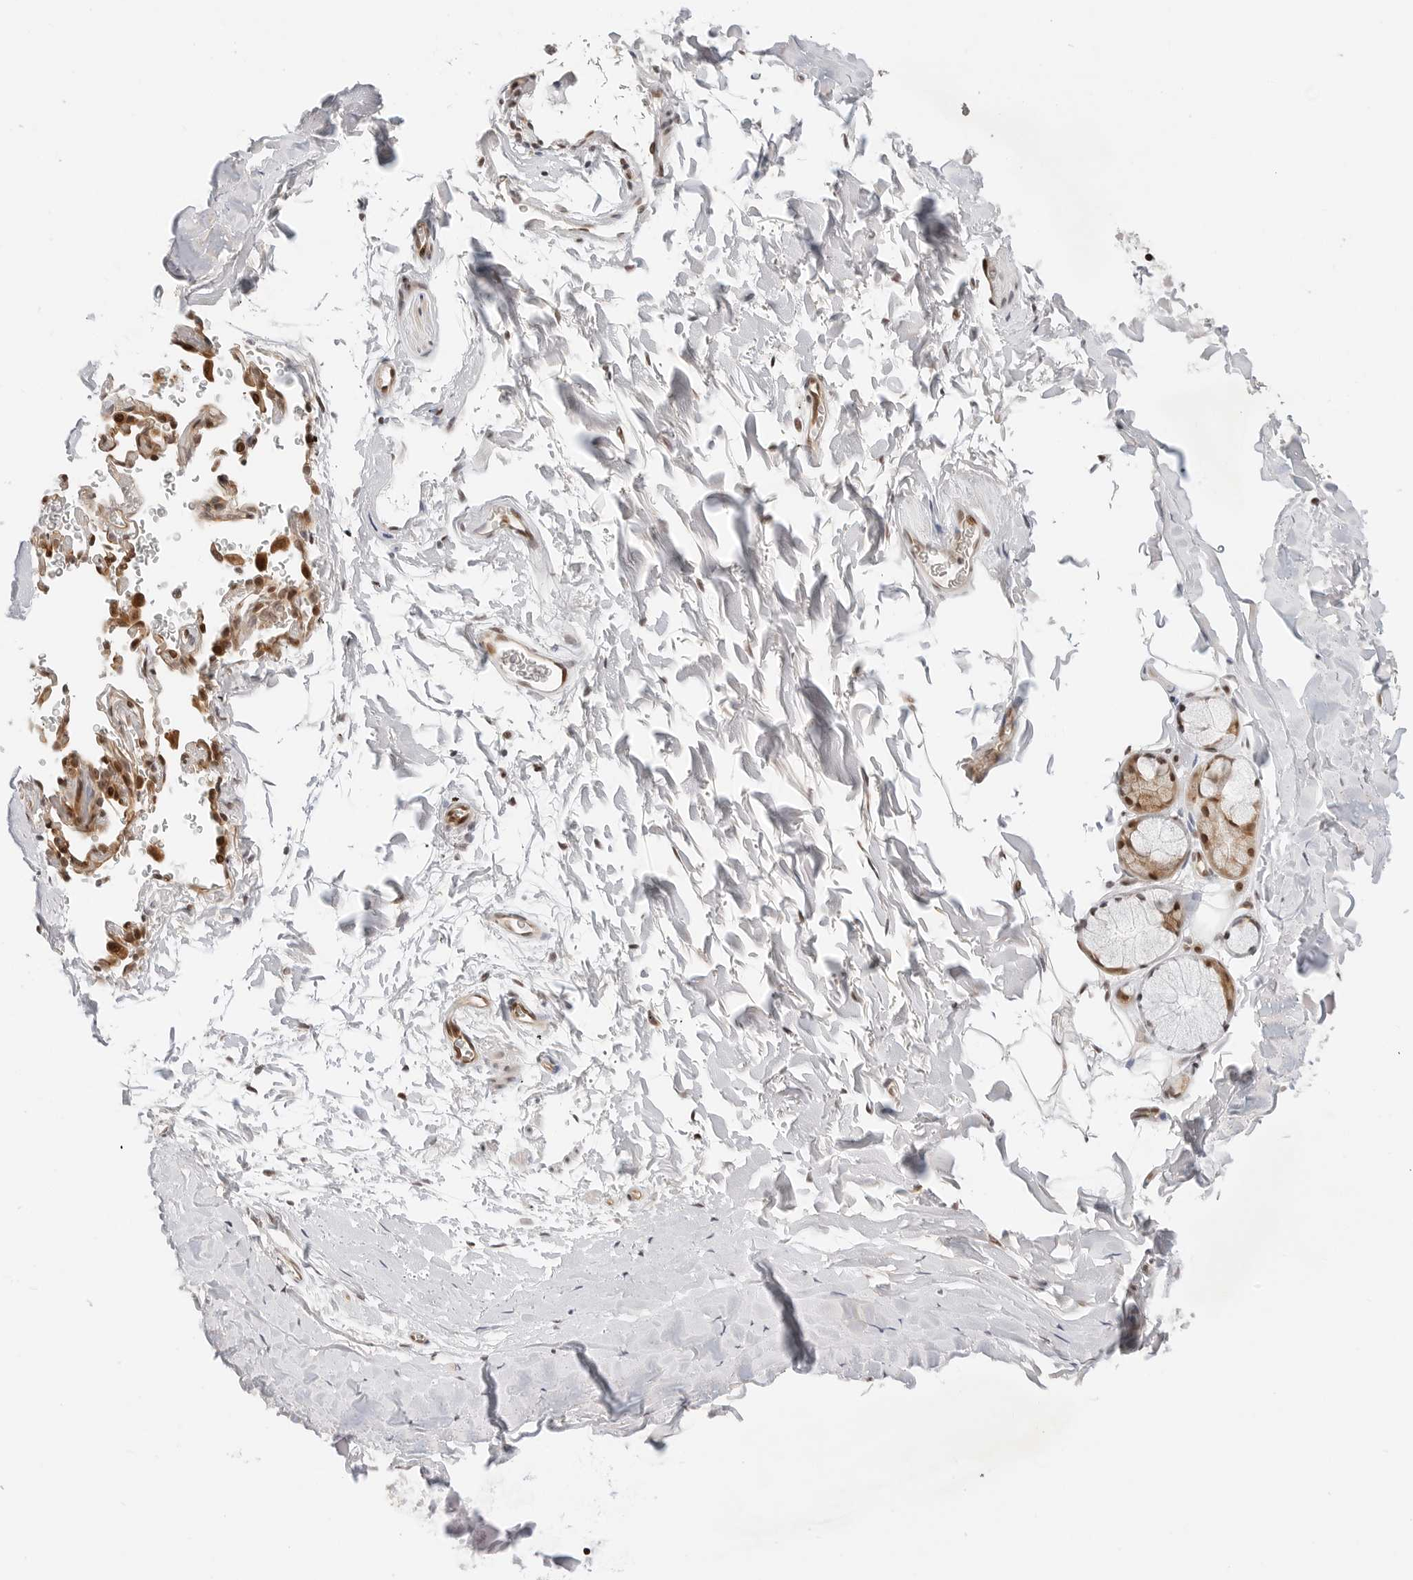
{"staining": {"intensity": "moderate", "quantity": ">75%", "location": "cytoplasmic/membranous,nuclear"}, "tissue": "bronchus", "cell_type": "Respiratory epithelial cells", "image_type": "normal", "snomed": [{"axis": "morphology", "description": "Normal tissue, NOS"}, {"axis": "topography", "description": "Cartilage tissue"}, {"axis": "topography", "description": "Bronchus"}, {"axis": "topography", "description": "Lung"}], "caption": "This histopathology image displays immunohistochemistry (IHC) staining of normal bronchus, with medium moderate cytoplasmic/membranous,nuclear expression in approximately >75% of respiratory epithelial cells.", "gene": "ZNF613", "patient": {"sex": "male", "age": 64}}